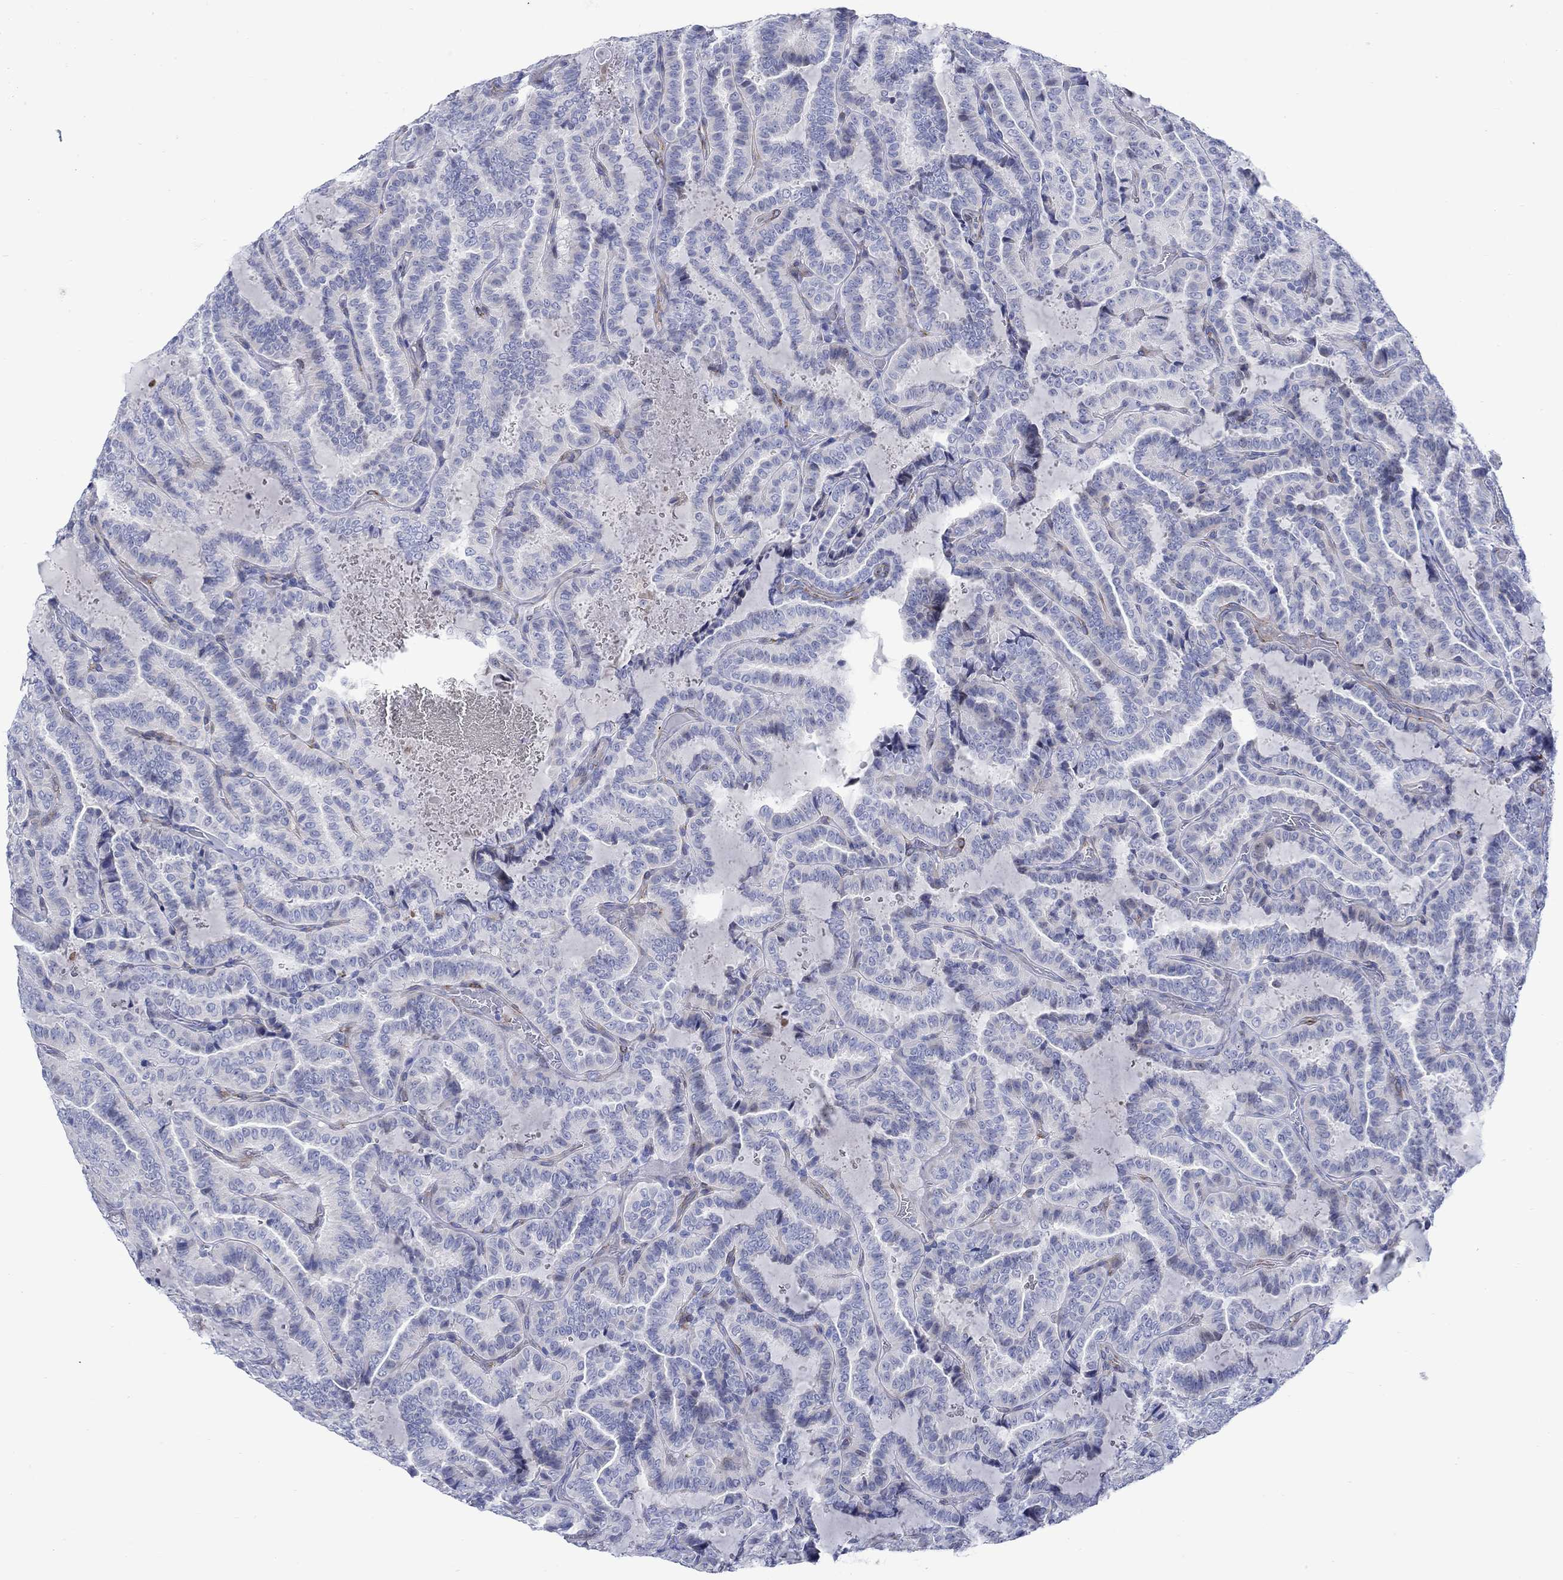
{"staining": {"intensity": "negative", "quantity": "none", "location": "none"}, "tissue": "thyroid cancer", "cell_type": "Tumor cells", "image_type": "cancer", "snomed": [{"axis": "morphology", "description": "Papillary adenocarcinoma, NOS"}, {"axis": "topography", "description": "Thyroid gland"}], "caption": "Tumor cells are negative for brown protein staining in papillary adenocarcinoma (thyroid). The staining was performed using DAB to visualize the protein expression in brown, while the nuclei were stained in blue with hematoxylin (Magnification: 20x).", "gene": "KSR2", "patient": {"sex": "female", "age": 39}}